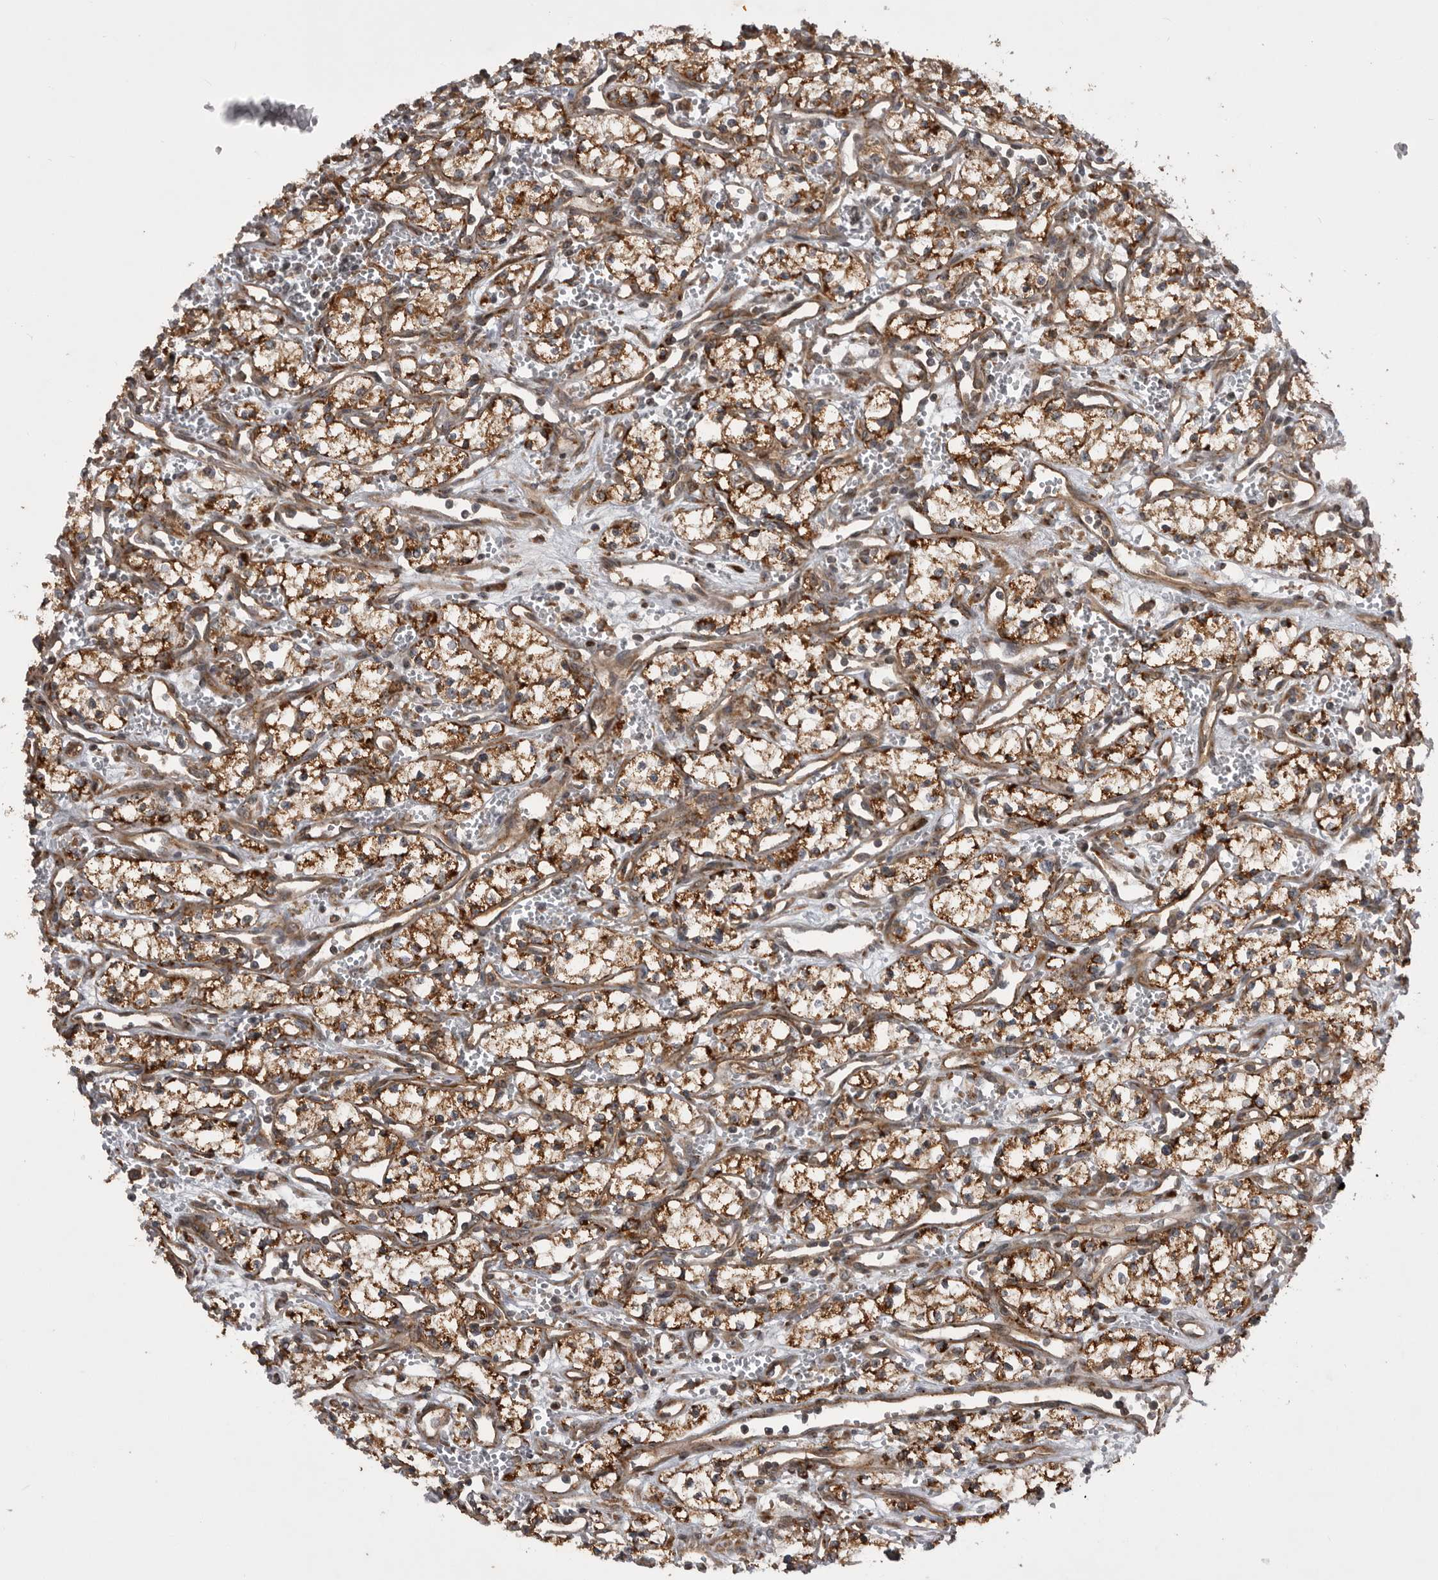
{"staining": {"intensity": "moderate", "quantity": ">75%", "location": "cytoplasmic/membranous"}, "tissue": "renal cancer", "cell_type": "Tumor cells", "image_type": "cancer", "snomed": [{"axis": "morphology", "description": "Adenocarcinoma, NOS"}, {"axis": "topography", "description": "Kidney"}], "caption": "Adenocarcinoma (renal) stained with immunohistochemistry (IHC) reveals moderate cytoplasmic/membranous staining in about >75% of tumor cells.", "gene": "RAB3GAP2", "patient": {"sex": "male", "age": 59}}